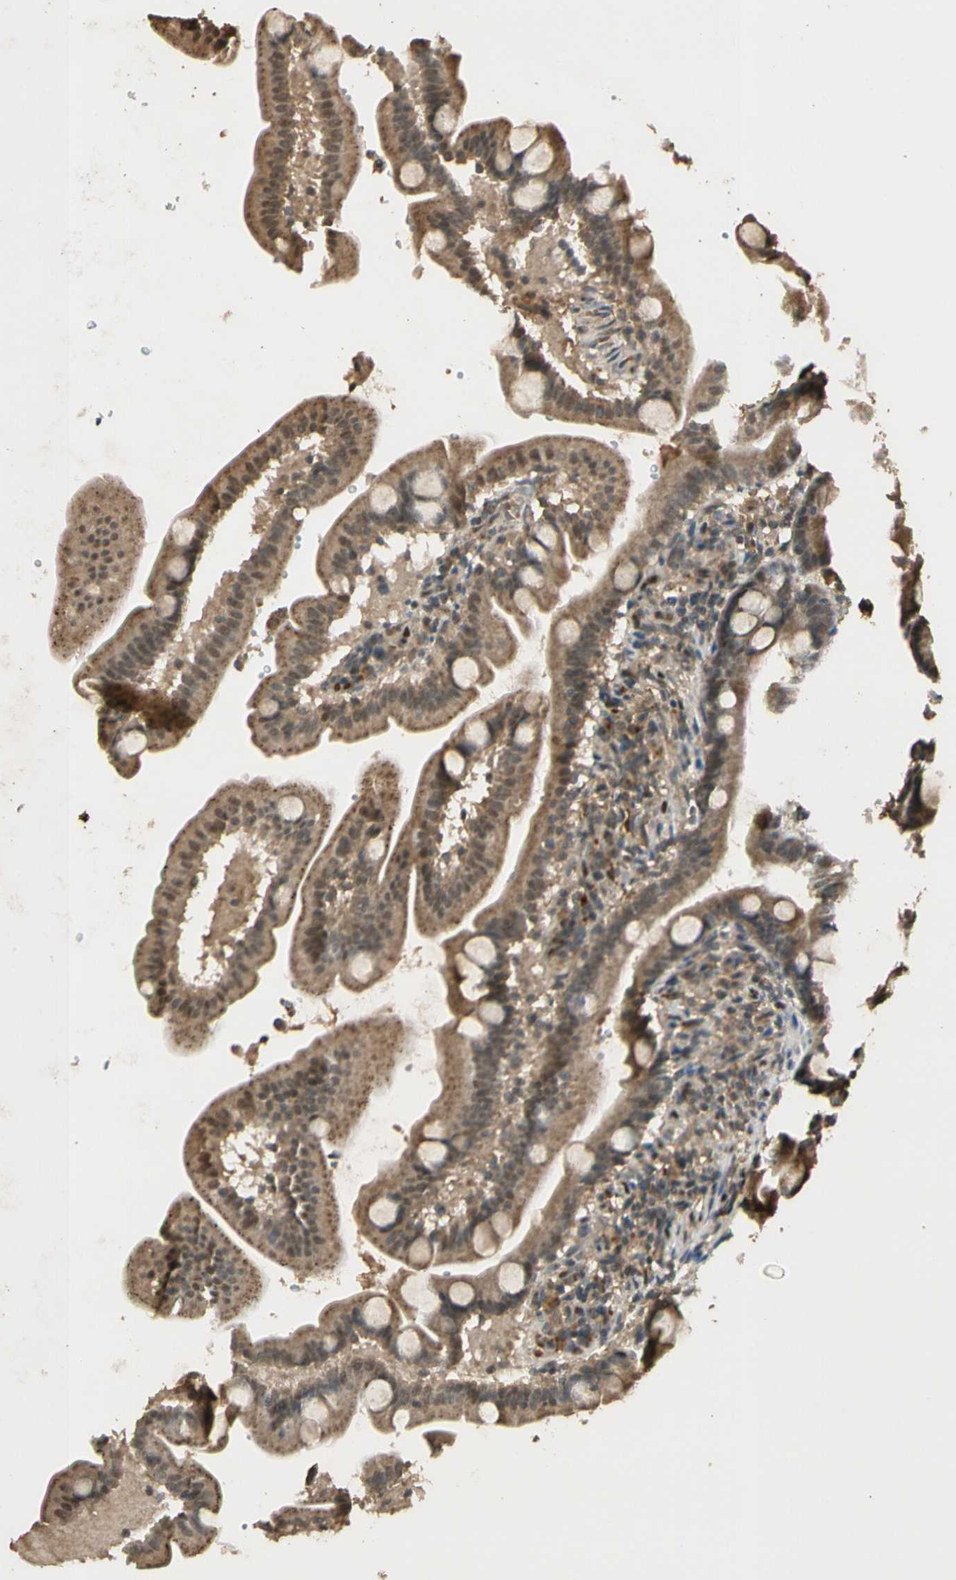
{"staining": {"intensity": "moderate", "quantity": ">75%", "location": "cytoplasmic/membranous"}, "tissue": "duodenum", "cell_type": "Glandular cells", "image_type": "normal", "snomed": [{"axis": "morphology", "description": "Normal tissue, NOS"}, {"axis": "topography", "description": "Duodenum"}], "caption": "Protein positivity by immunohistochemistry exhibits moderate cytoplasmic/membranous expression in approximately >75% of glandular cells in normal duodenum.", "gene": "GMEB2", "patient": {"sex": "male", "age": 54}}